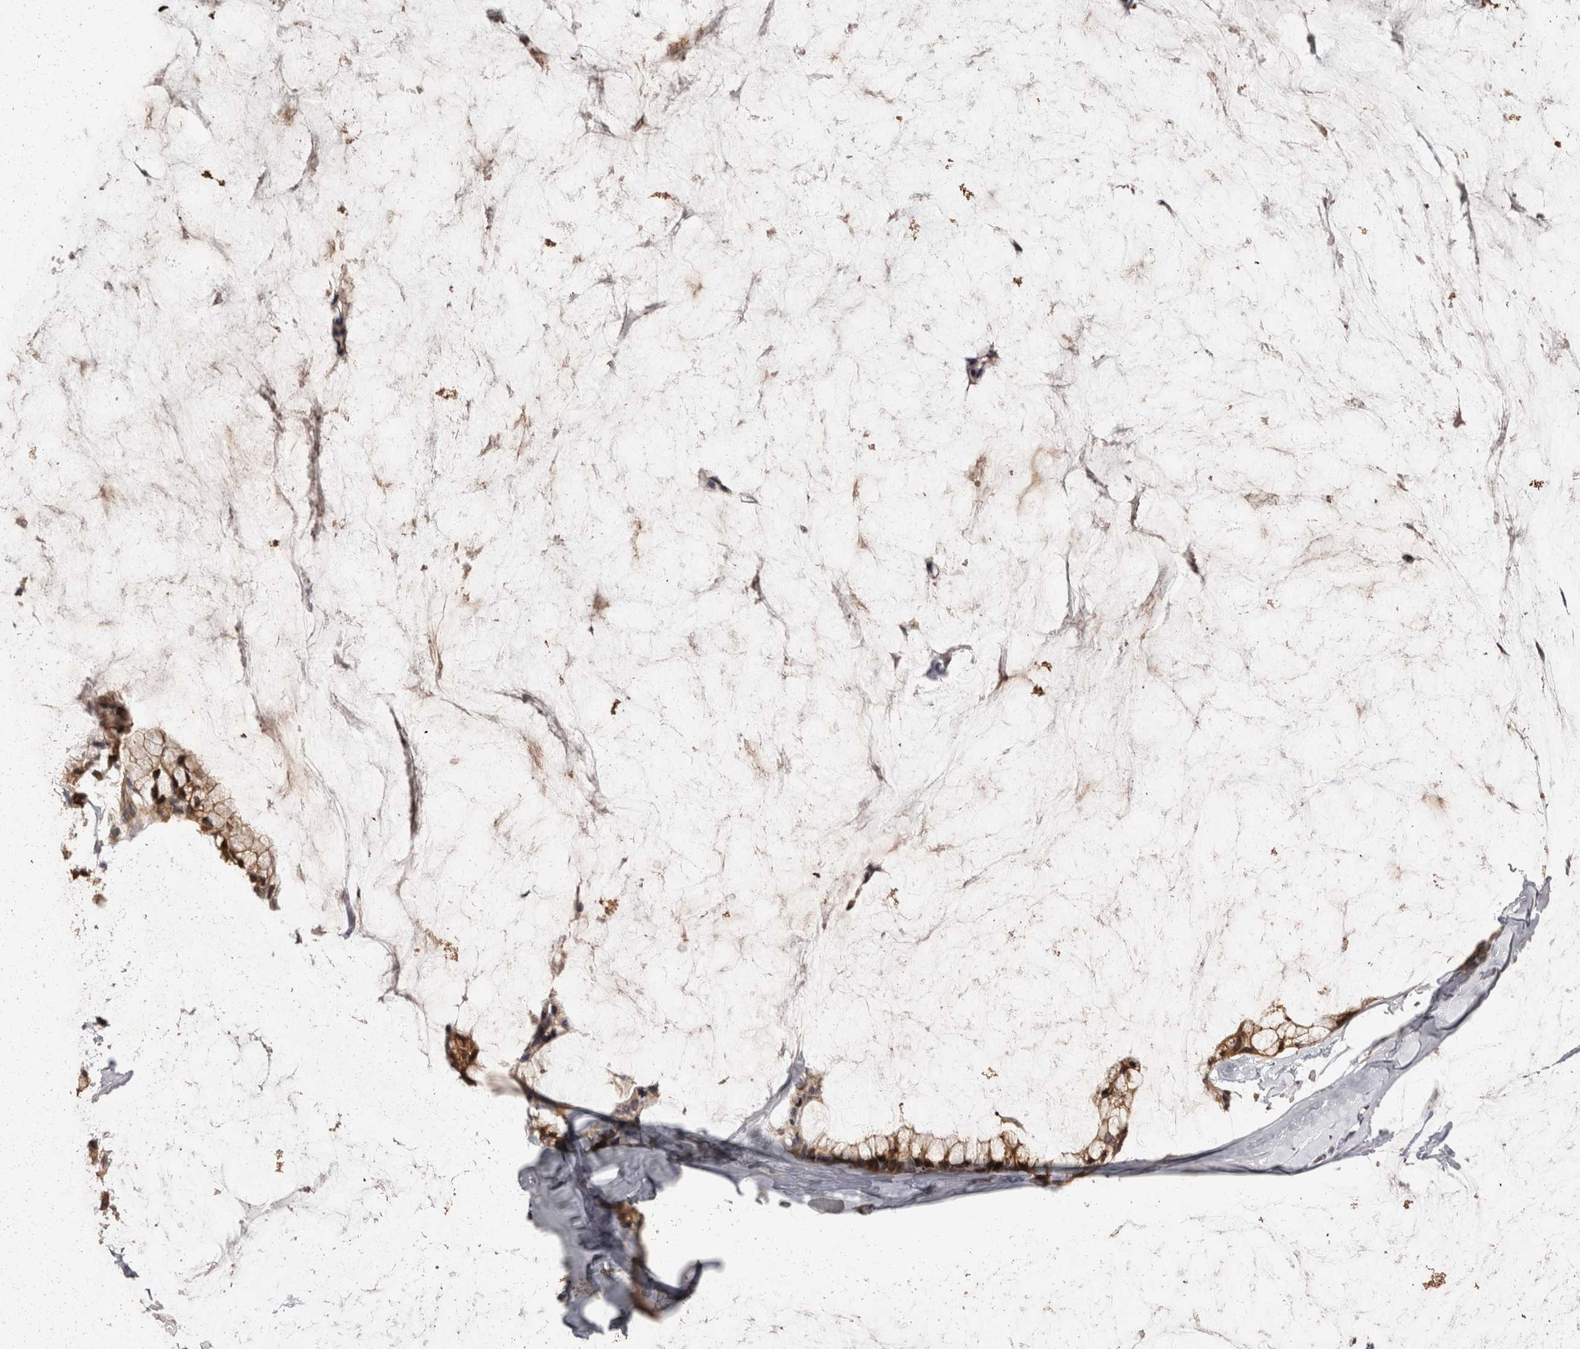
{"staining": {"intensity": "moderate", "quantity": ">75%", "location": "cytoplasmic/membranous,nuclear"}, "tissue": "ovarian cancer", "cell_type": "Tumor cells", "image_type": "cancer", "snomed": [{"axis": "morphology", "description": "Cystadenocarcinoma, mucinous, NOS"}, {"axis": "topography", "description": "Ovary"}], "caption": "Tumor cells demonstrate medium levels of moderate cytoplasmic/membranous and nuclear positivity in approximately >75% of cells in human ovarian cancer (mucinous cystadenocarcinoma).", "gene": "ACAT2", "patient": {"sex": "female", "age": 39}}